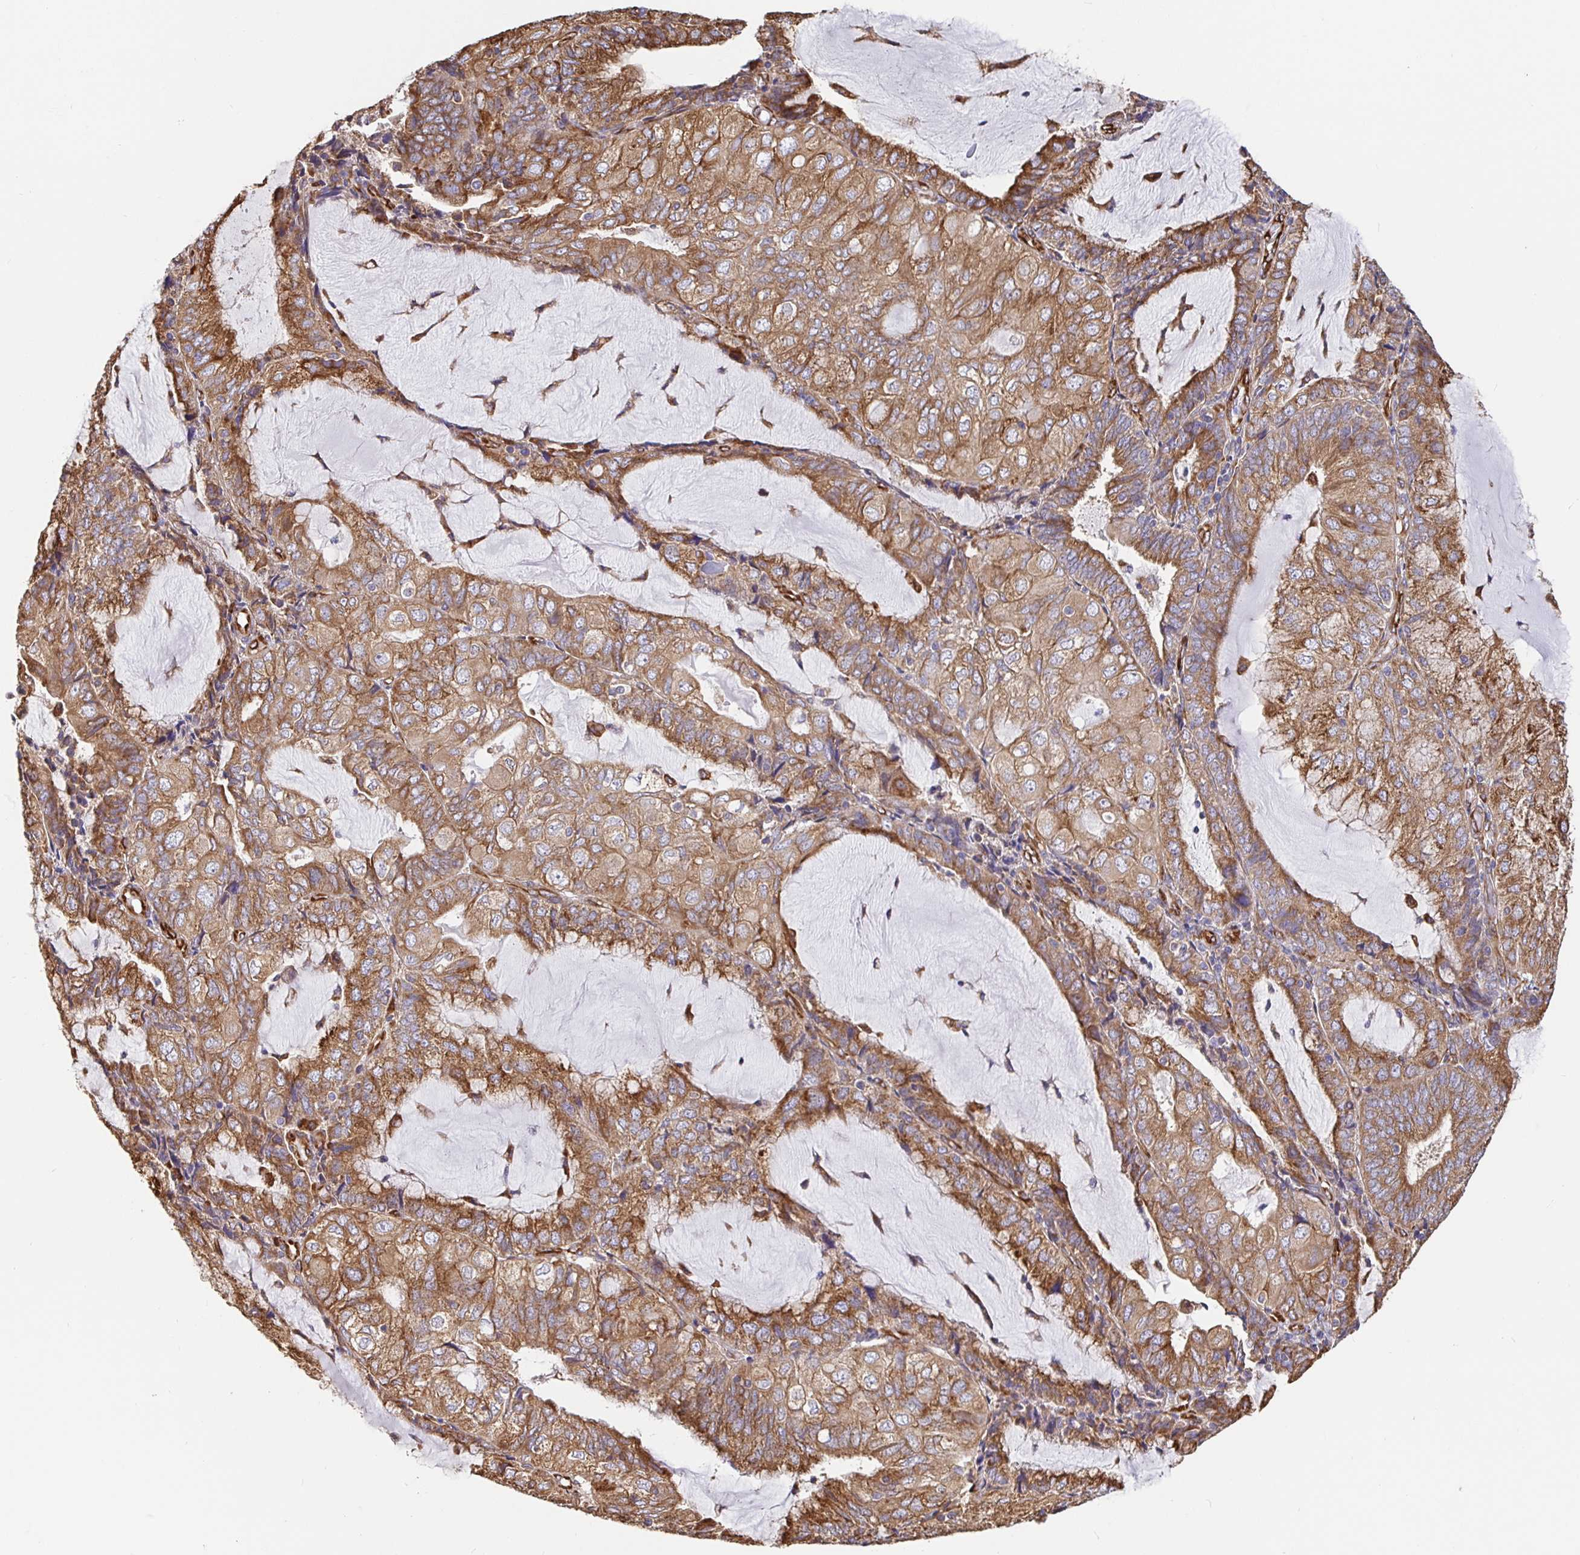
{"staining": {"intensity": "moderate", "quantity": ">75%", "location": "cytoplasmic/membranous"}, "tissue": "endometrial cancer", "cell_type": "Tumor cells", "image_type": "cancer", "snomed": [{"axis": "morphology", "description": "Adenocarcinoma, NOS"}, {"axis": "topography", "description": "Endometrium"}], "caption": "Immunohistochemical staining of adenocarcinoma (endometrial) reveals moderate cytoplasmic/membranous protein expression in about >75% of tumor cells.", "gene": "MAOA", "patient": {"sex": "female", "age": 81}}